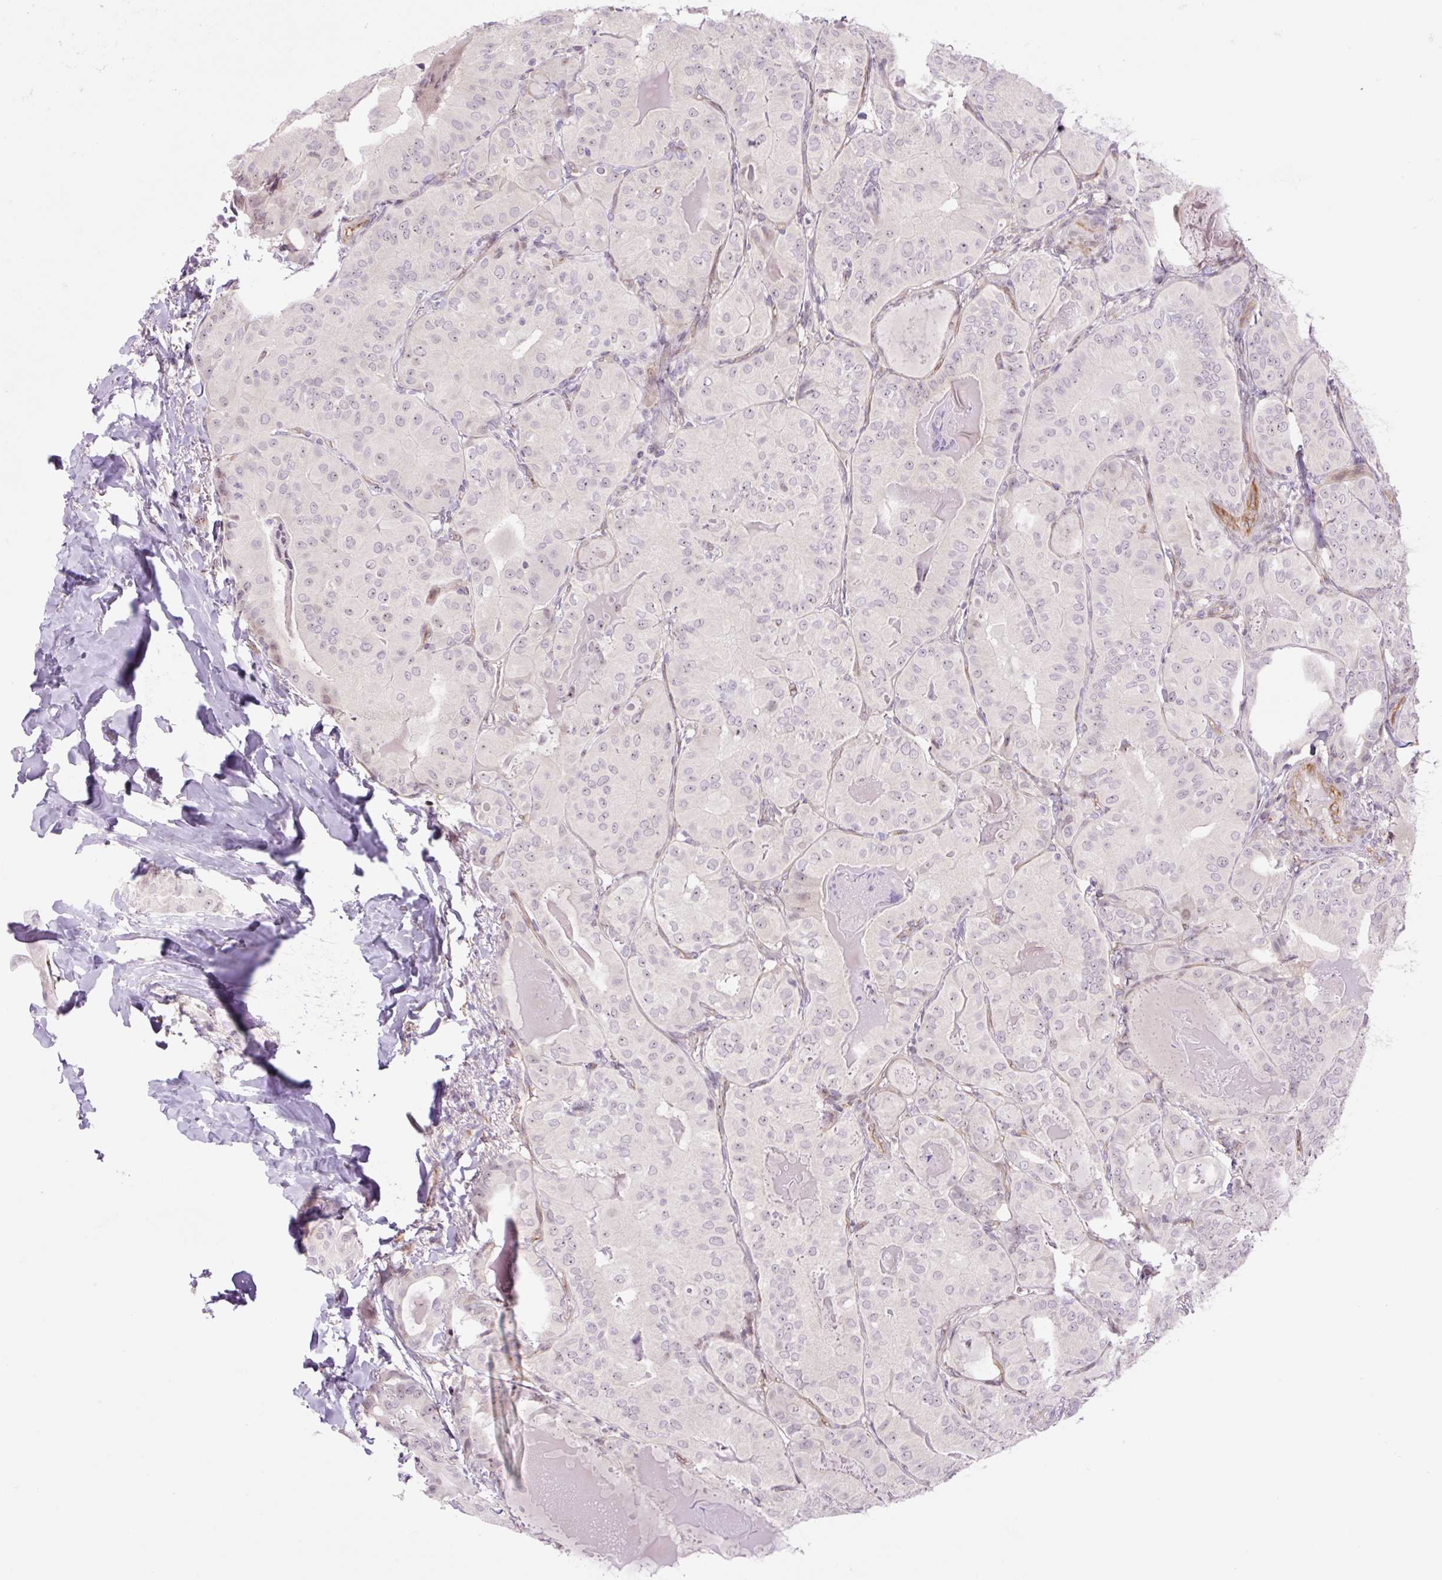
{"staining": {"intensity": "weak", "quantity": "<25%", "location": "nuclear"}, "tissue": "thyroid cancer", "cell_type": "Tumor cells", "image_type": "cancer", "snomed": [{"axis": "morphology", "description": "Papillary adenocarcinoma, NOS"}, {"axis": "topography", "description": "Thyroid gland"}], "caption": "Immunohistochemistry histopathology image of thyroid cancer (papillary adenocarcinoma) stained for a protein (brown), which shows no expression in tumor cells.", "gene": "ZNF417", "patient": {"sex": "female", "age": 68}}